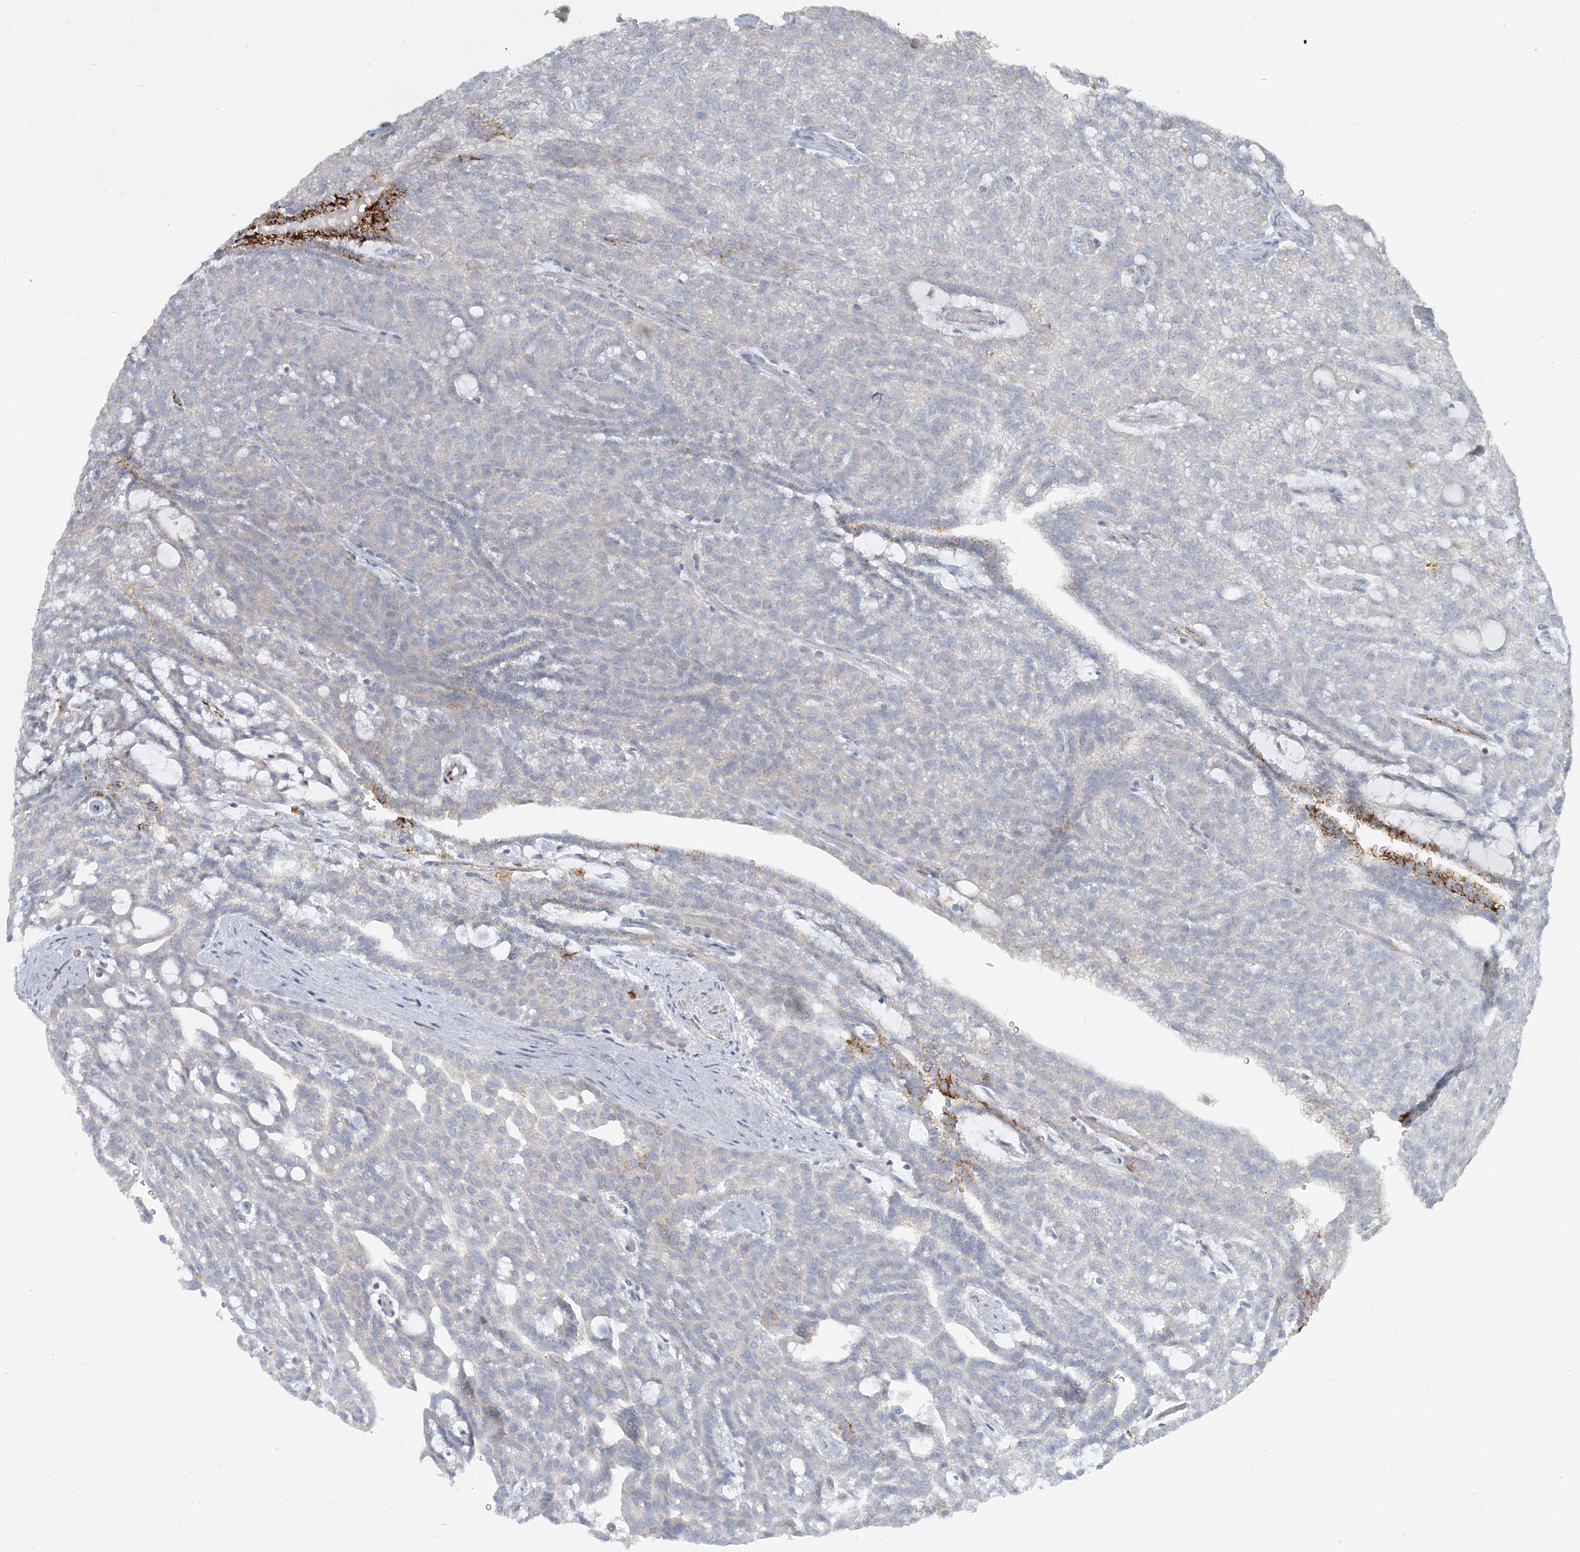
{"staining": {"intensity": "strong", "quantity": "<25%", "location": "cytoplasmic/membranous"}, "tissue": "renal cancer", "cell_type": "Tumor cells", "image_type": "cancer", "snomed": [{"axis": "morphology", "description": "Adenocarcinoma, NOS"}, {"axis": "topography", "description": "Kidney"}], "caption": "Brown immunohistochemical staining in human renal adenocarcinoma demonstrates strong cytoplasmic/membranous expression in approximately <25% of tumor cells. Ihc stains the protein in brown and the nuclei are stained blue.", "gene": "LTN1", "patient": {"sex": "male", "age": 63}}